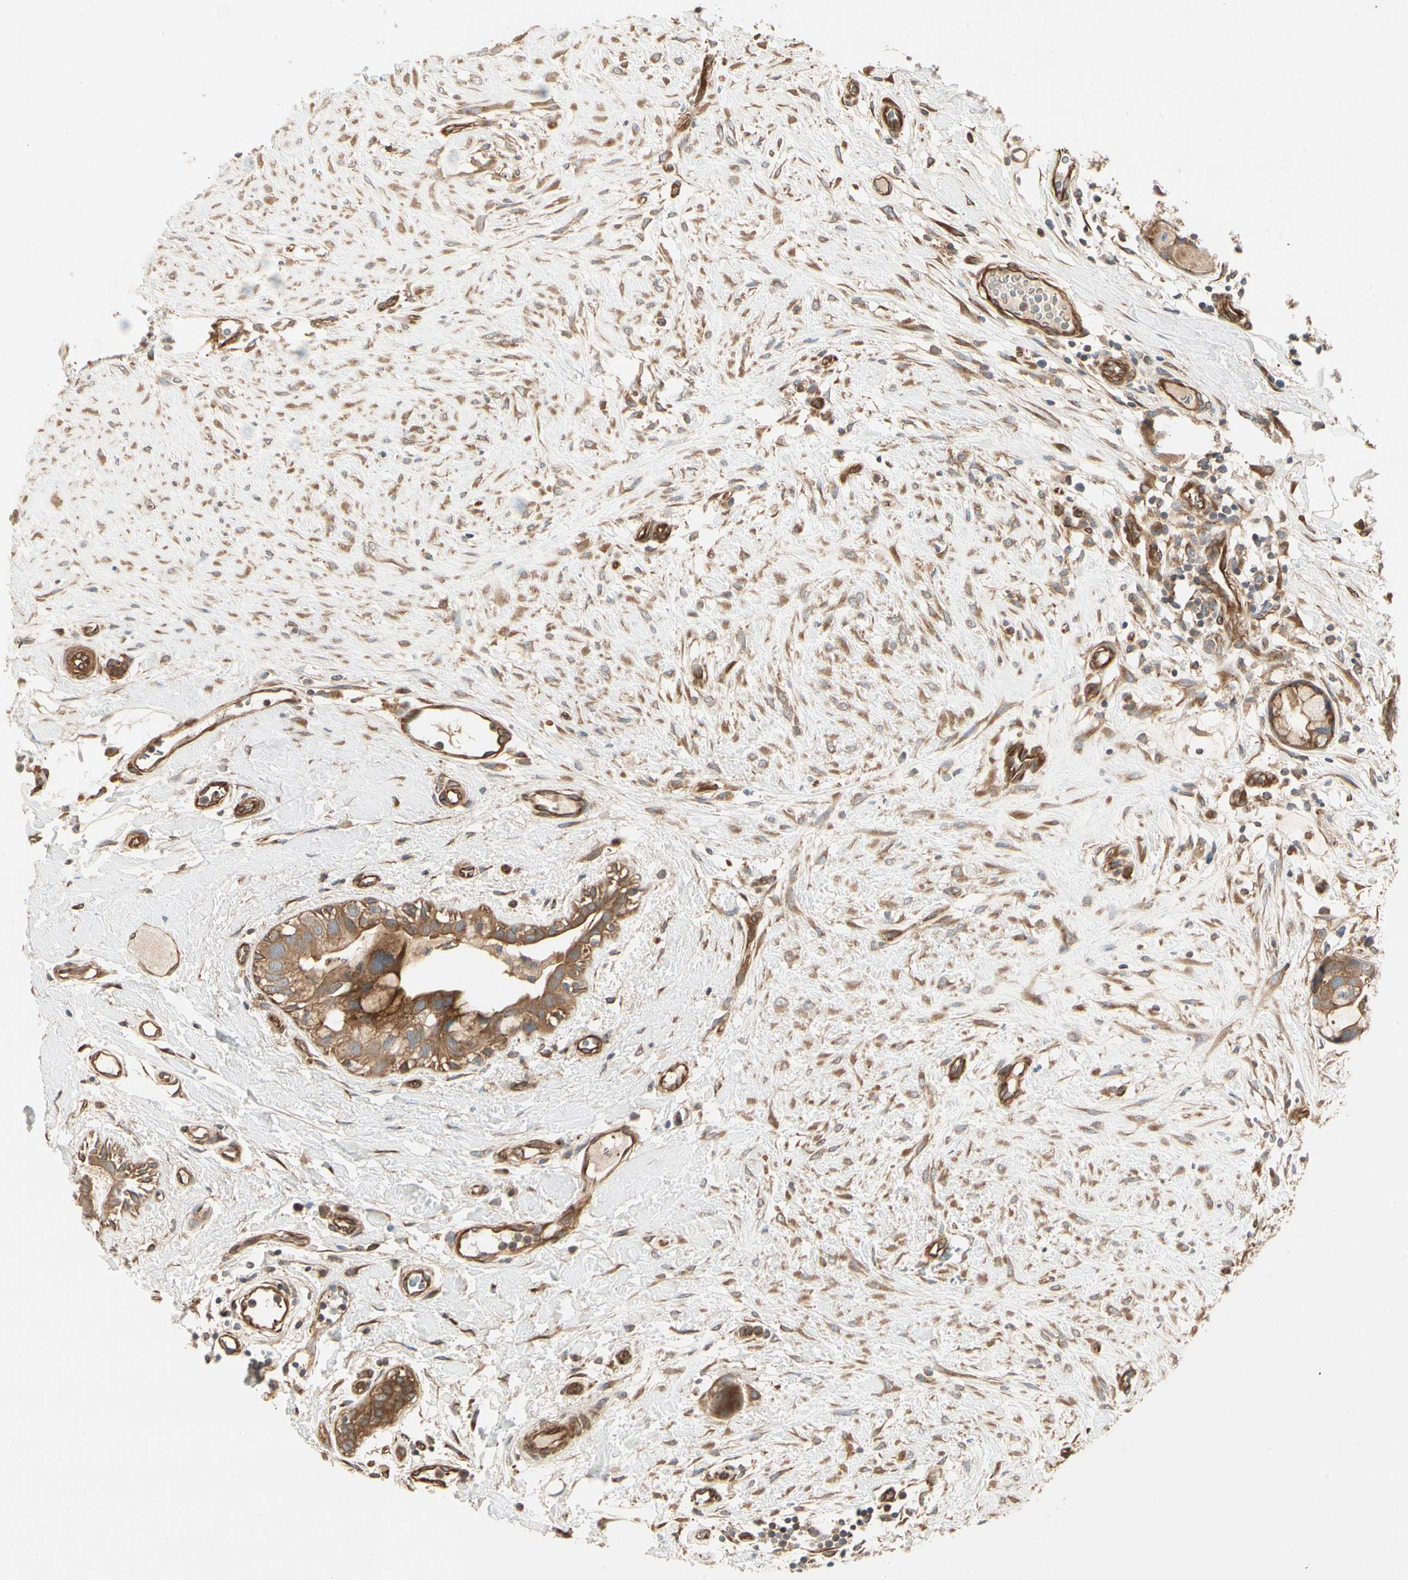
{"staining": {"intensity": "strong", "quantity": ">75%", "location": "cytoplasmic/membranous"}, "tissue": "breast cancer", "cell_type": "Tumor cells", "image_type": "cancer", "snomed": [{"axis": "morphology", "description": "Duct carcinoma"}, {"axis": "topography", "description": "Breast"}], "caption": "Tumor cells reveal high levels of strong cytoplasmic/membranous positivity in approximately >75% of cells in breast cancer.", "gene": "ROCK2", "patient": {"sex": "female", "age": 40}}